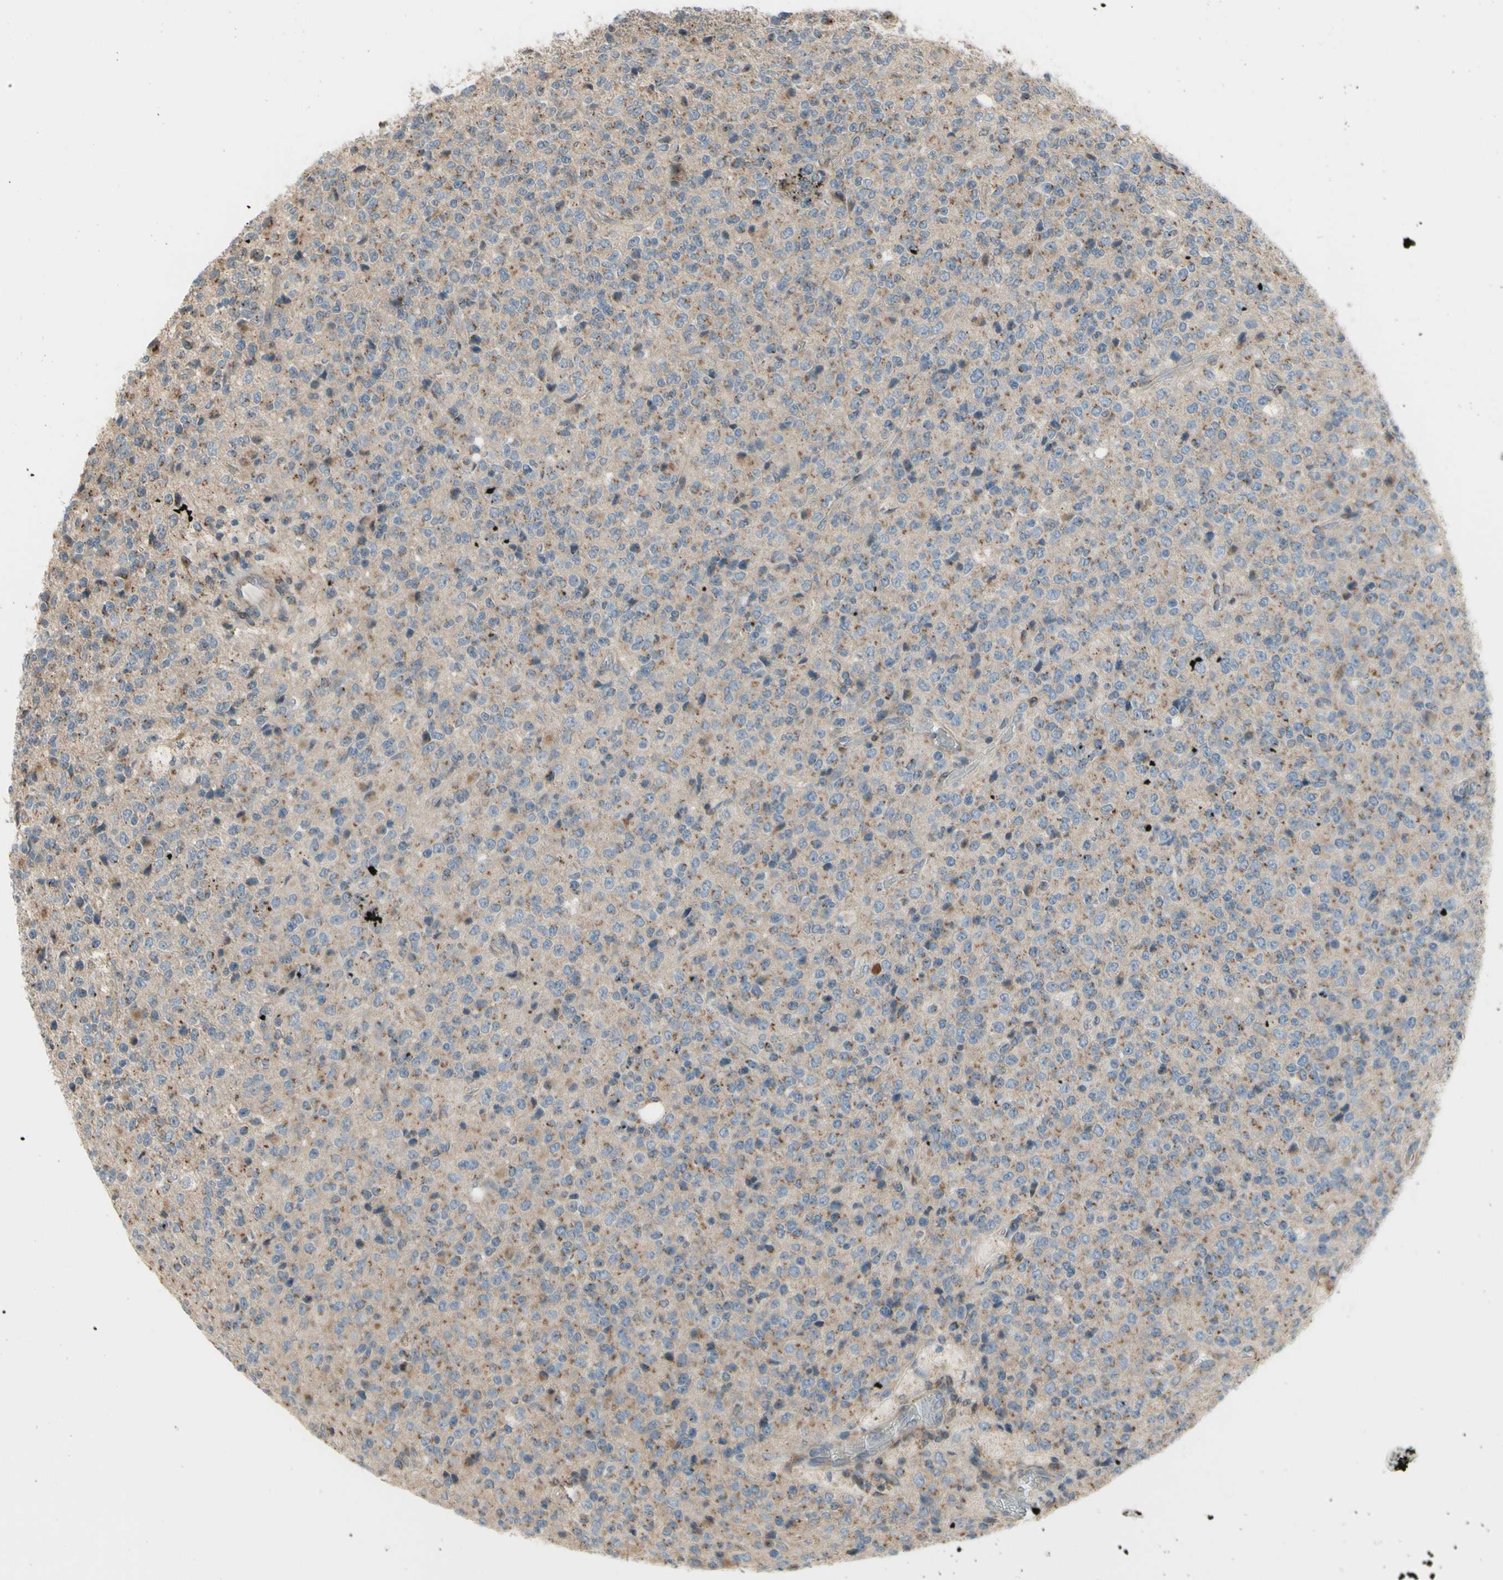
{"staining": {"intensity": "moderate", "quantity": ">75%", "location": "cytoplasmic/membranous"}, "tissue": "glioma", "cell_type": "Tumor cells", "image_type": "cancer", "snomed": [{"axis": "morphology", "description": "Glioma, malignant, High grade"}, {"axis": "topography", "description": "pancreas cauda"}], "caption": "Glioma stained for a protein (brown) exhibits moderate cytoplasmic/membranous positive expression in approximately >75% of tumor cells.", "gene": "SLC39A9", "patient": {"sex": "male", "age": 60}}